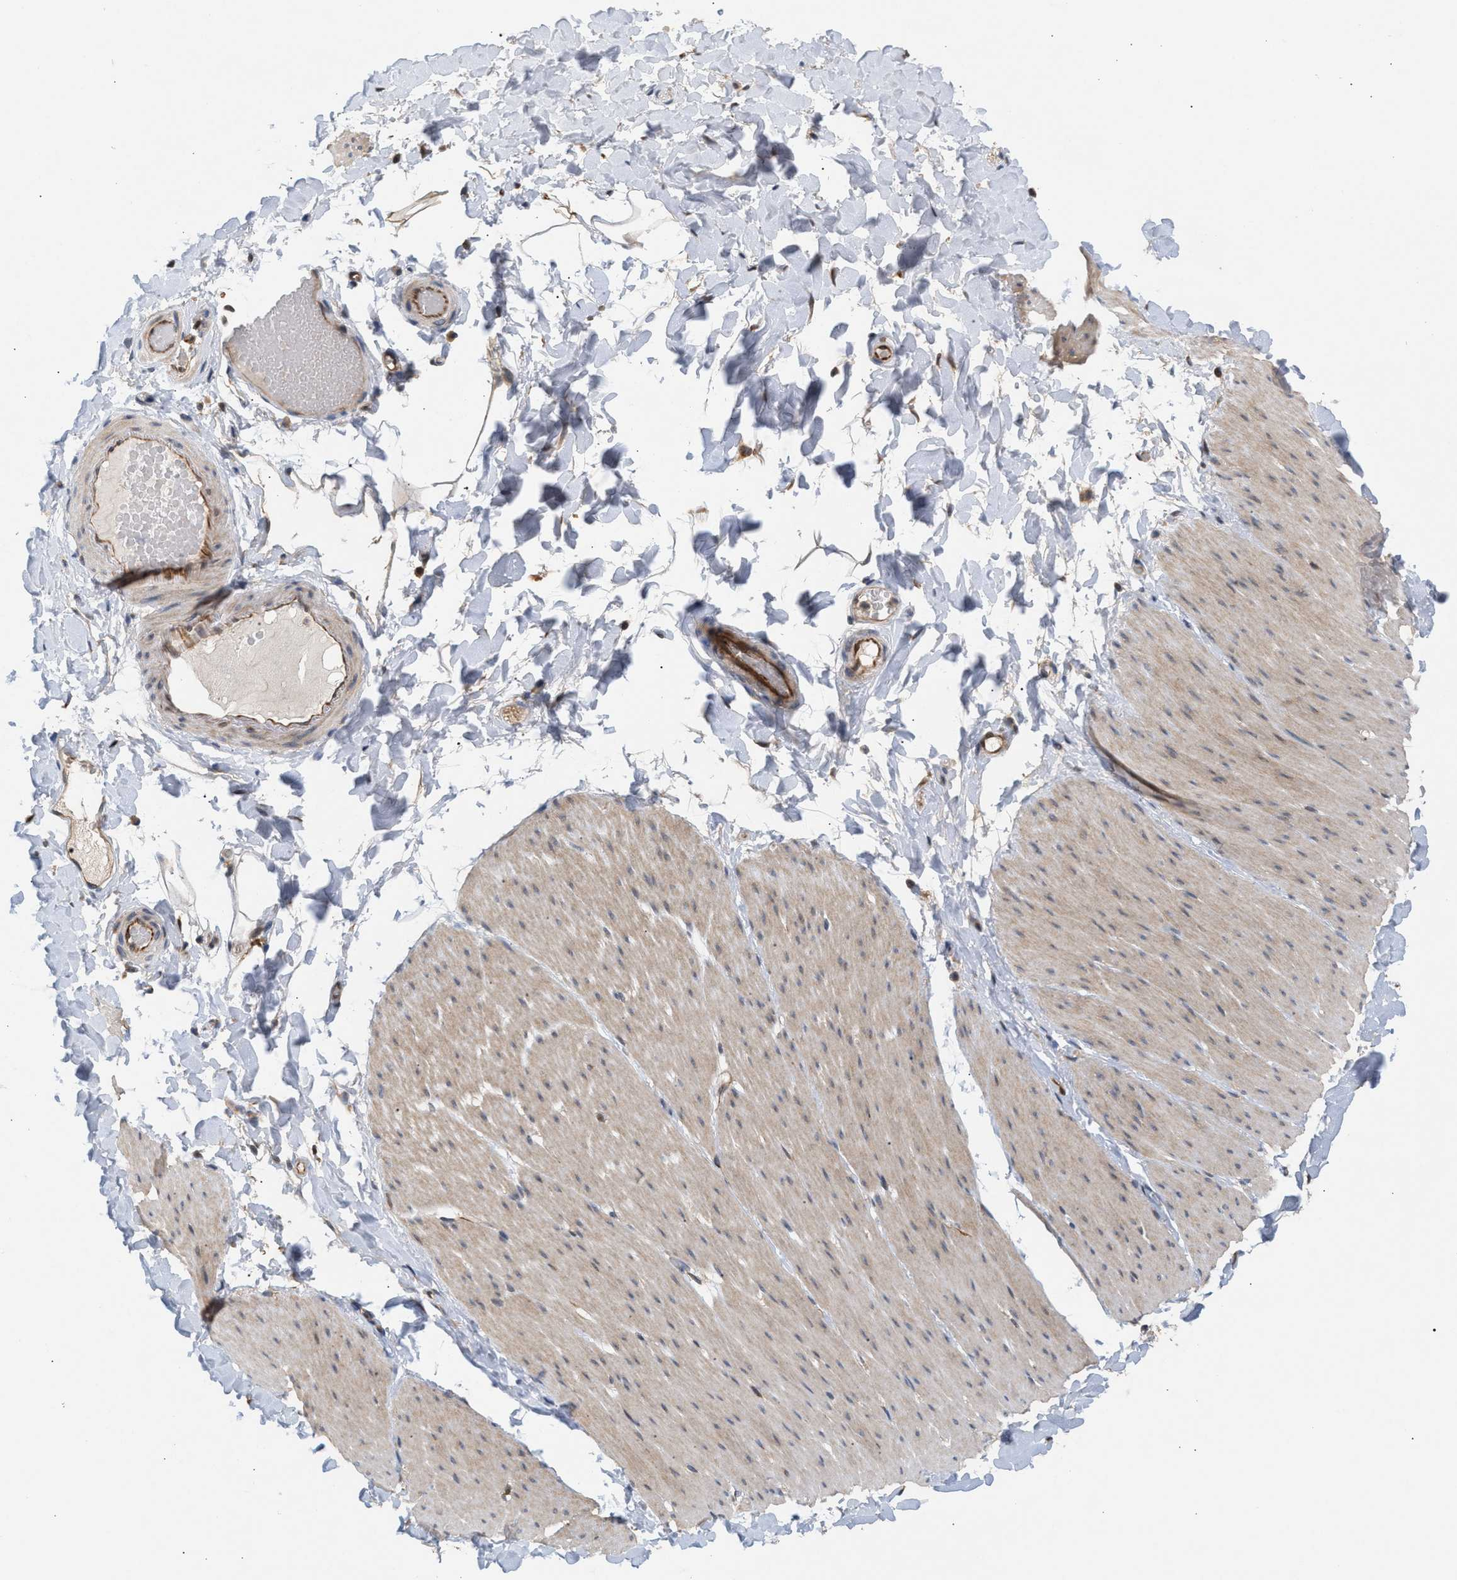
{"staining": {"intensity": "weak", "quantity": ">75%", "location": "cytoplasmic/membranous"}, "tissue": "smooth muscle", "cell_type": "Smooth muscle cells", "image_type": "normal", "snomed": [{"axis": "morphology", "description": "Normal tissue, NOS"}, {"axis": "topography", "description": "Smooth muscle"}, {"axis": "topography", "description": "Colon"}], "caption": "About >75% of smooth muscle cells in normal human smooth muscle exhibit weak cytoplasmic/membranous protein expression as visualized by brown immunohistochemical staining.", "gene": "GLOD4", "patient": {"sex": "male", "age": 67}}